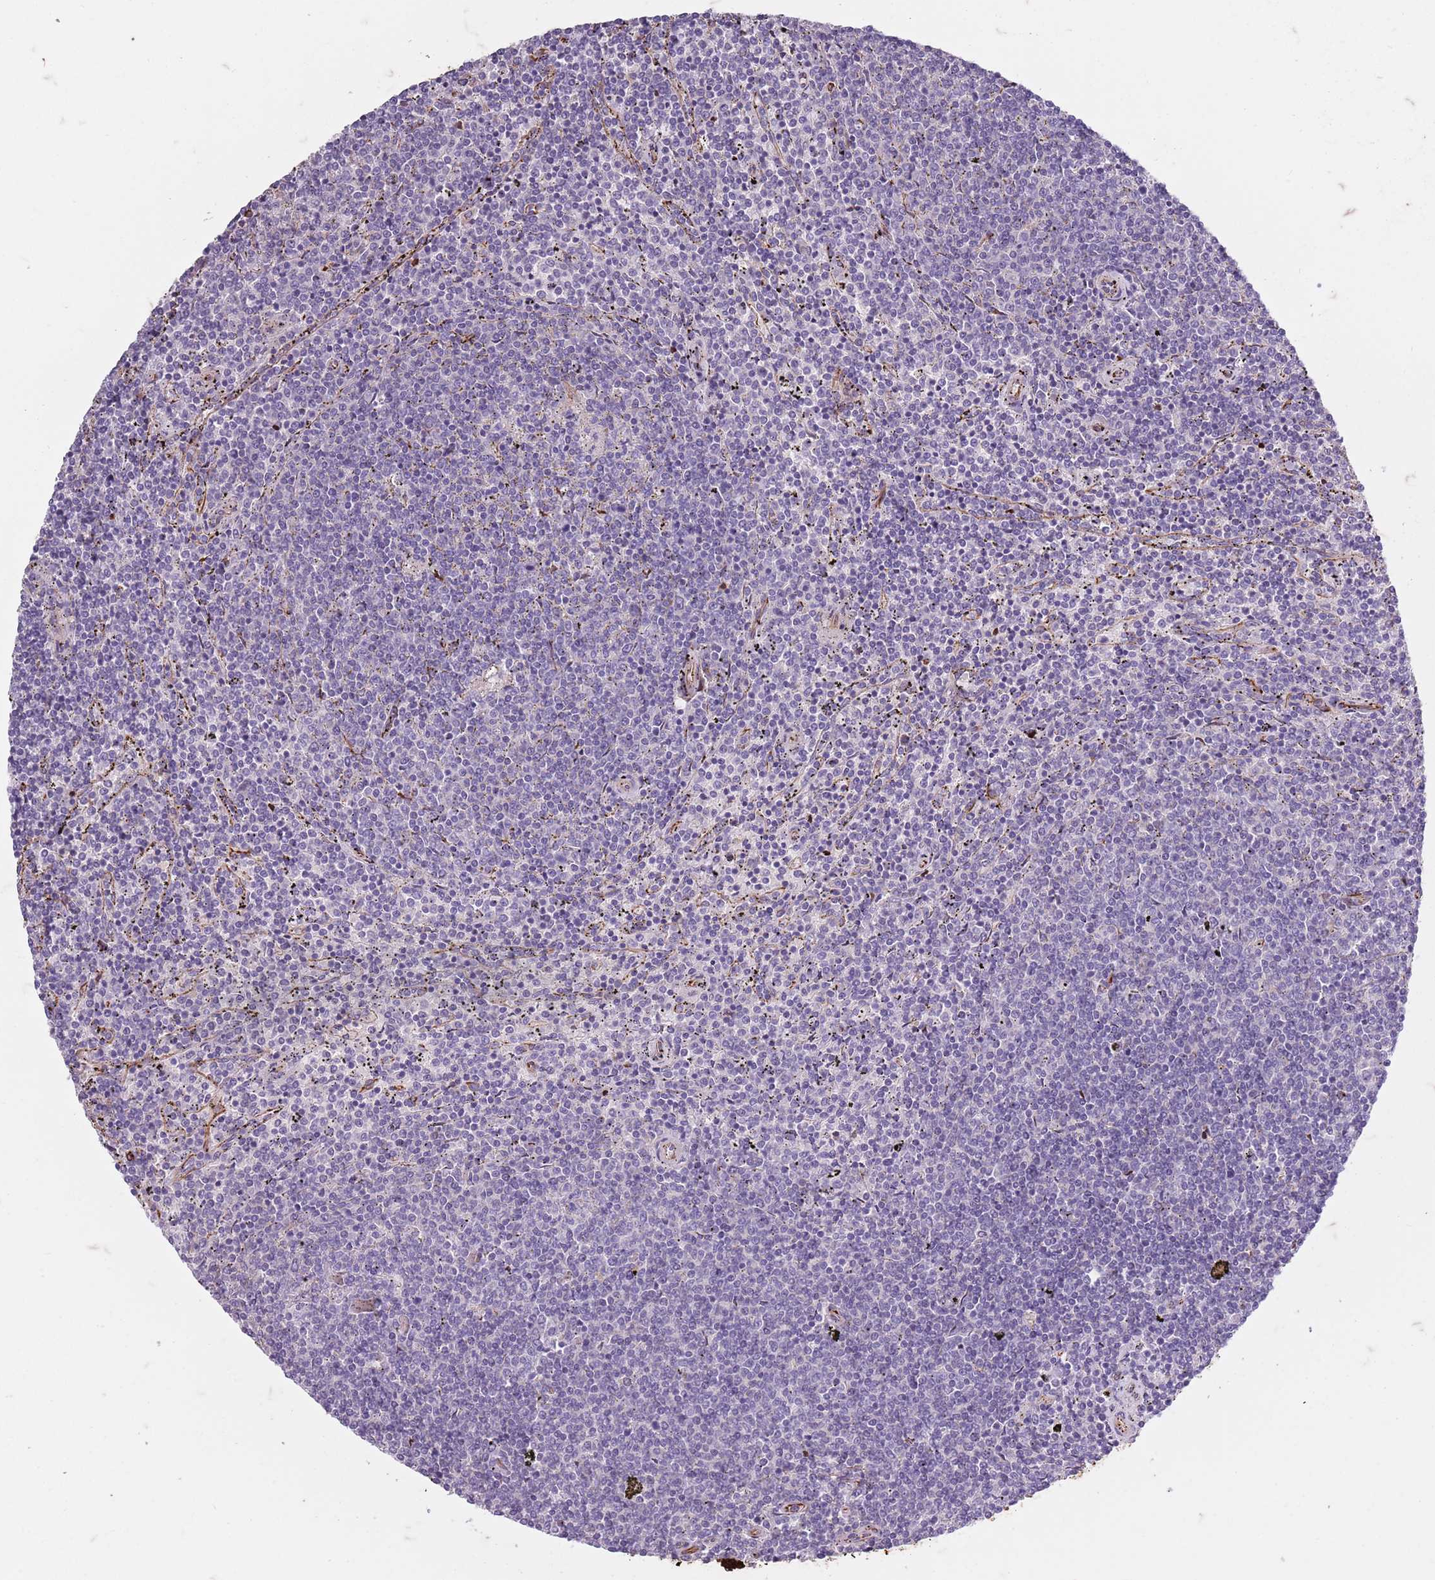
{"staining": {"intensity": "negative", "quantity": "none", "location": "none"}, "tissue": "lymphoma", "cell_type": "Tumor cells", "image_type": "cancer", "snomed": [{"axis": "morphology", "description": "Malignant lymphoma, non-Hodgkin's type, Low grade"}, {"axis": "topography", "description": "Spleen"}], "caption": "There is no significant expression in tumor cells of lymphoma.", "gene": "TAS2R38", "patient": {"sex": "female", "age": 50}}